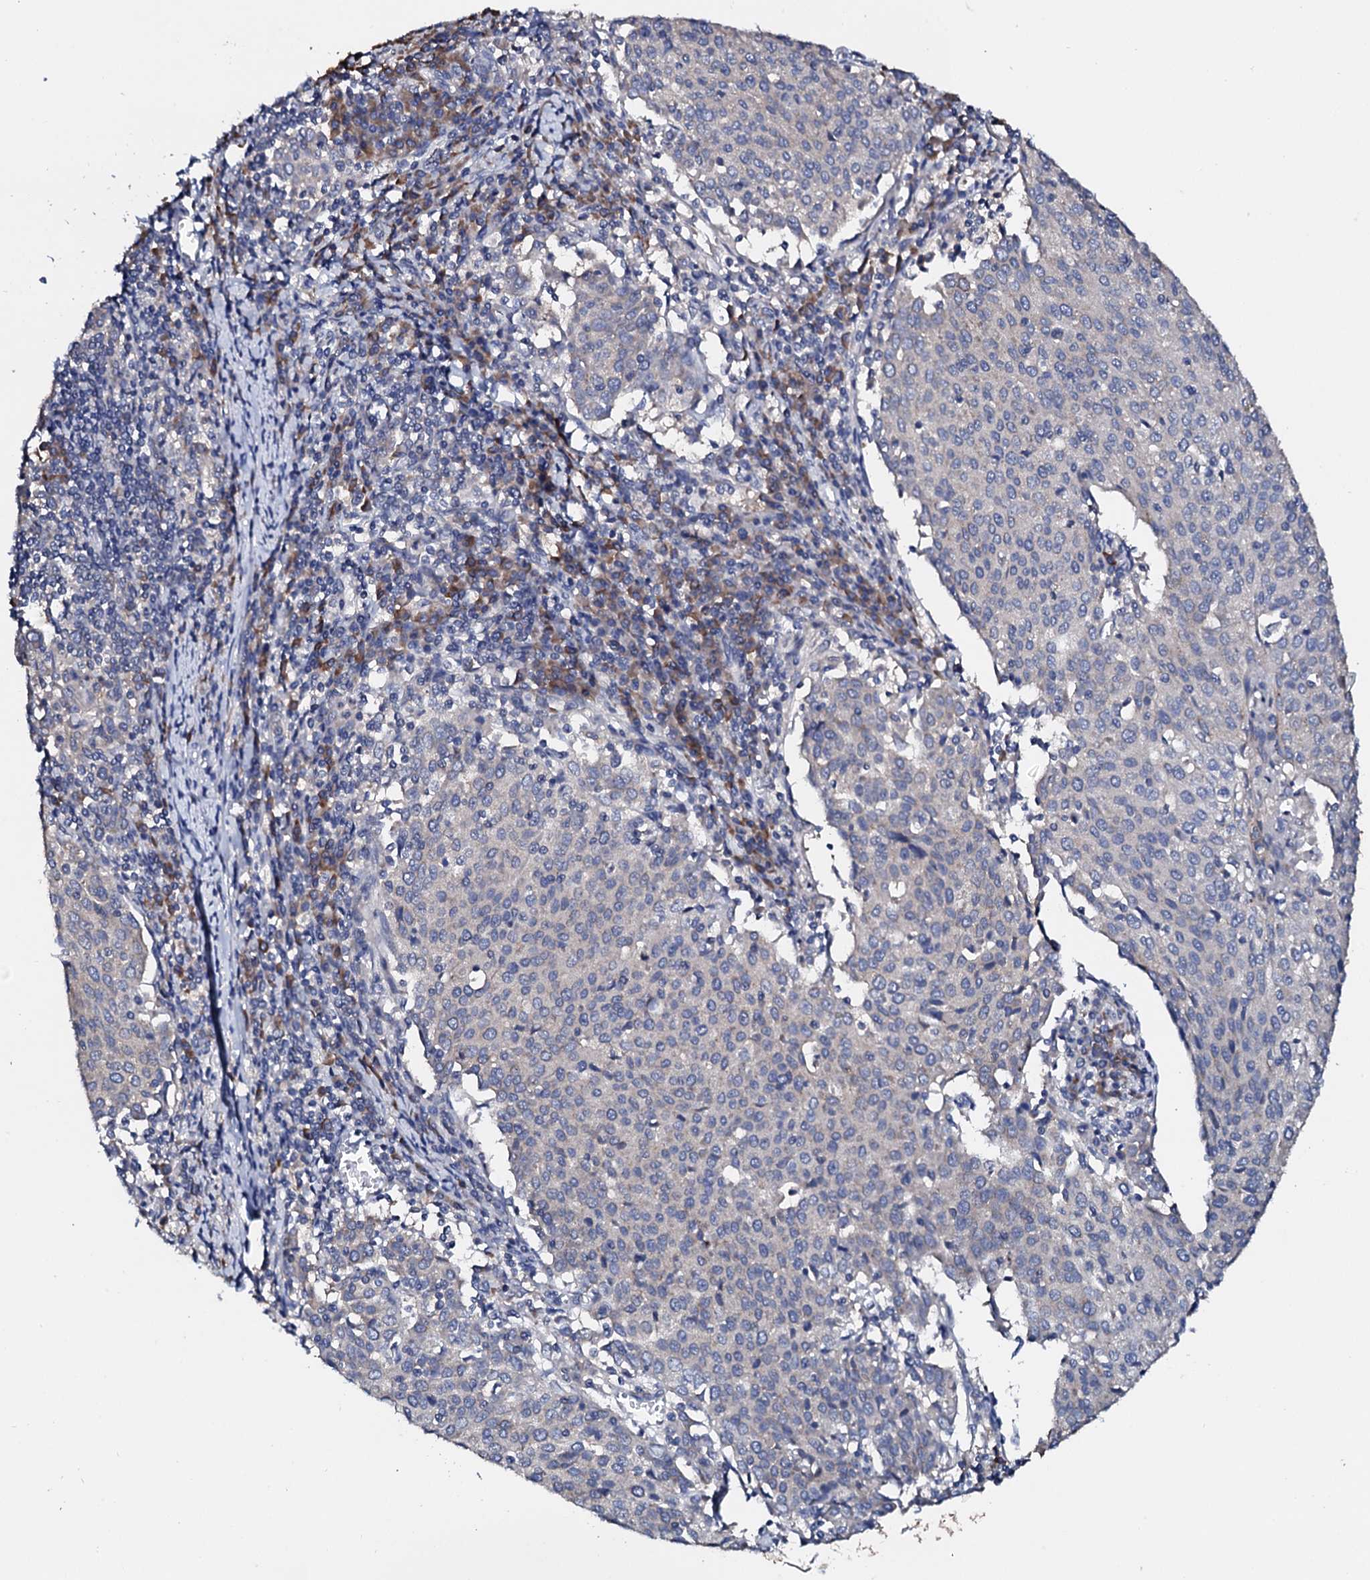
{"staining": {"intensity": "negative", "quantity": "none", "location": "none"}, "tissue": "cervical cancer", "cell_type": "Tumor cells", "image_type": "cancer", "snomed": [{"axis": "morphology", "description": "Squamous cell carcinoma, NOS"}, {"axis": "topography", "description": "Cervix"}], "caption": "Human squamous cell carcinoma (cervical) stained for a protein using immunohistochemistry (IHC) displays no expression in tumor cells.", "gene": "NUP58", "patient": {"sex": "female", "age": 46}}